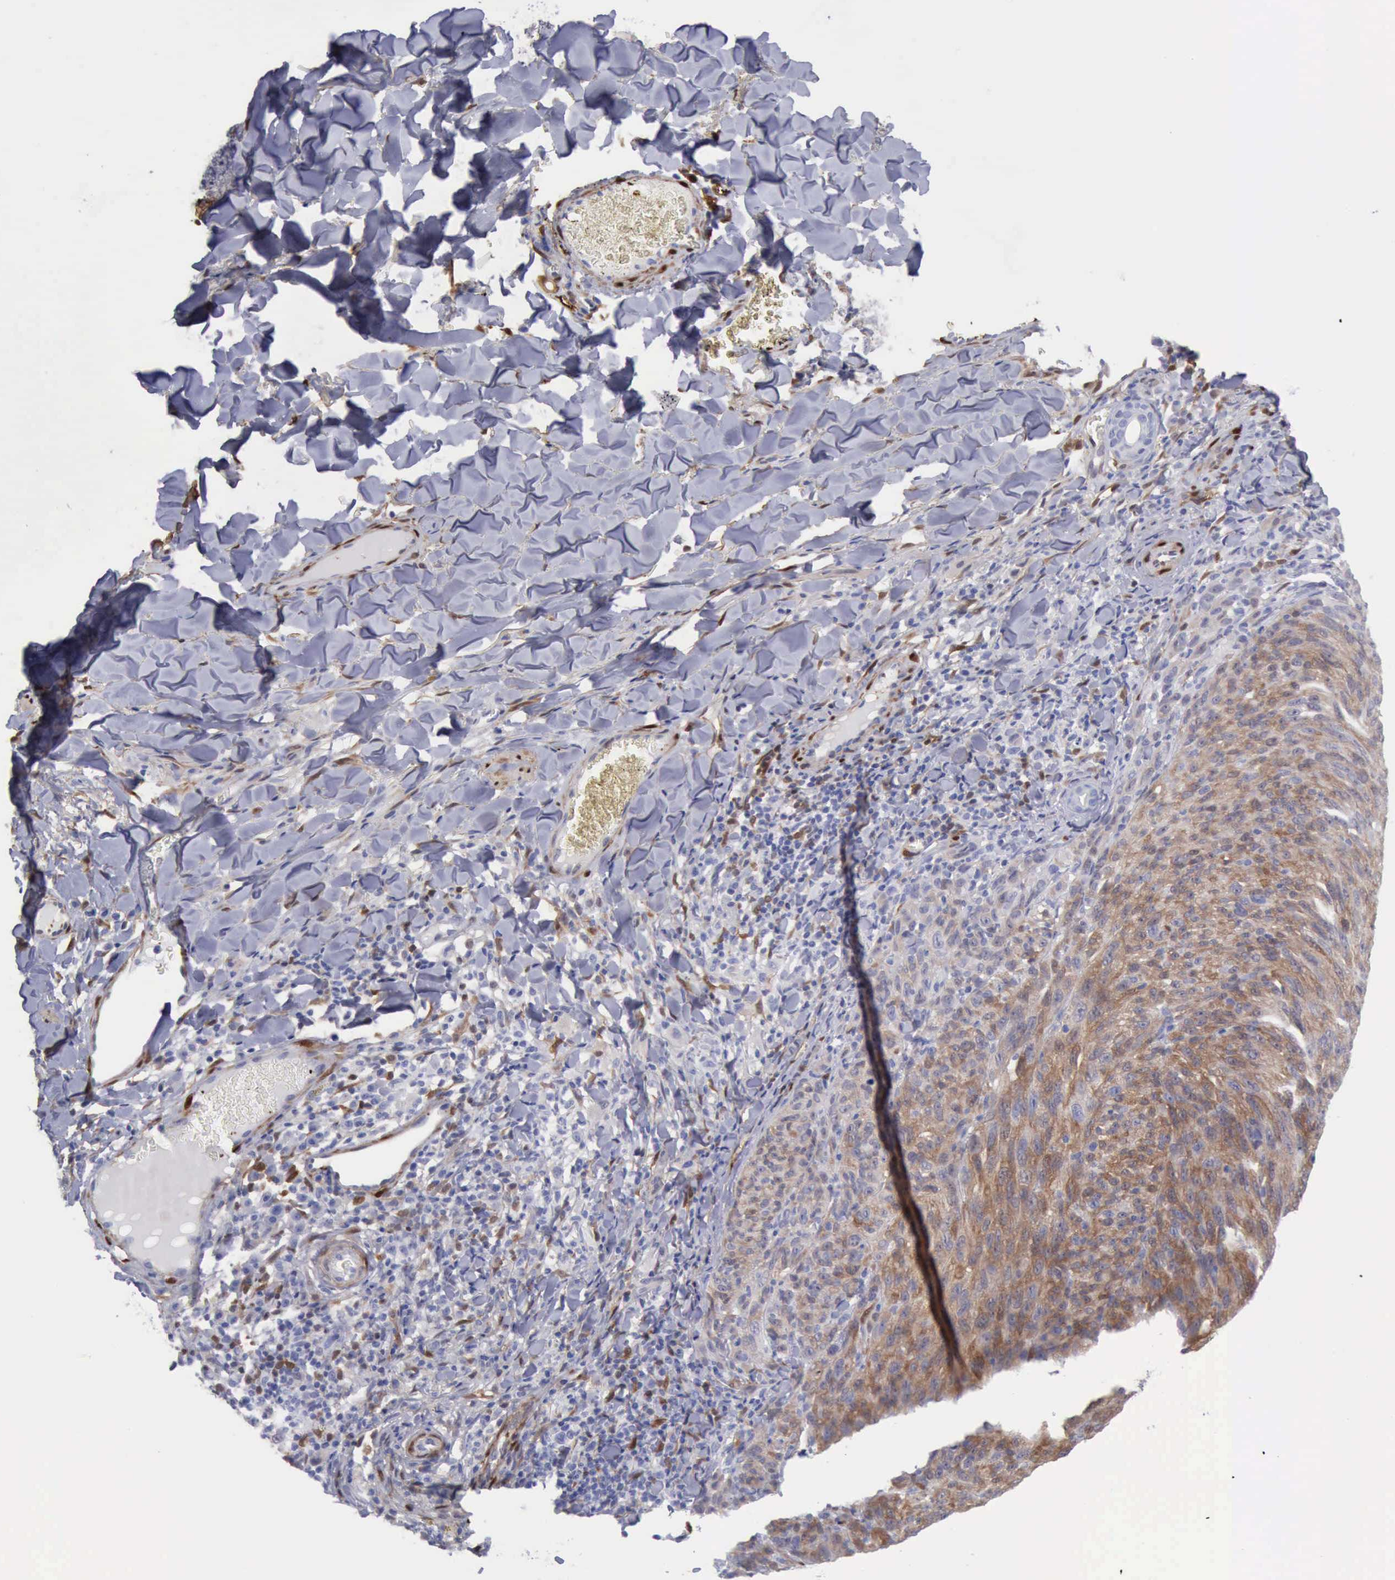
{"staining": {"intensity": "negative", "quantity": "none", "location": "none"}, "tissue": "melanoma", "cell_type": "Tumor cells", "image_type": "cancer", "snomed": [{"axis": "morphology", "description": "Malignant melanoma, NOS"}, {"axis": "topography", "description": "Skin"}], "caption": "Malignant melanoma was stained to show a protein in brown. There is no significant staining in tumor cells.", "gene": "FHL1", "patient": {"sex": "male", "age": 76}}